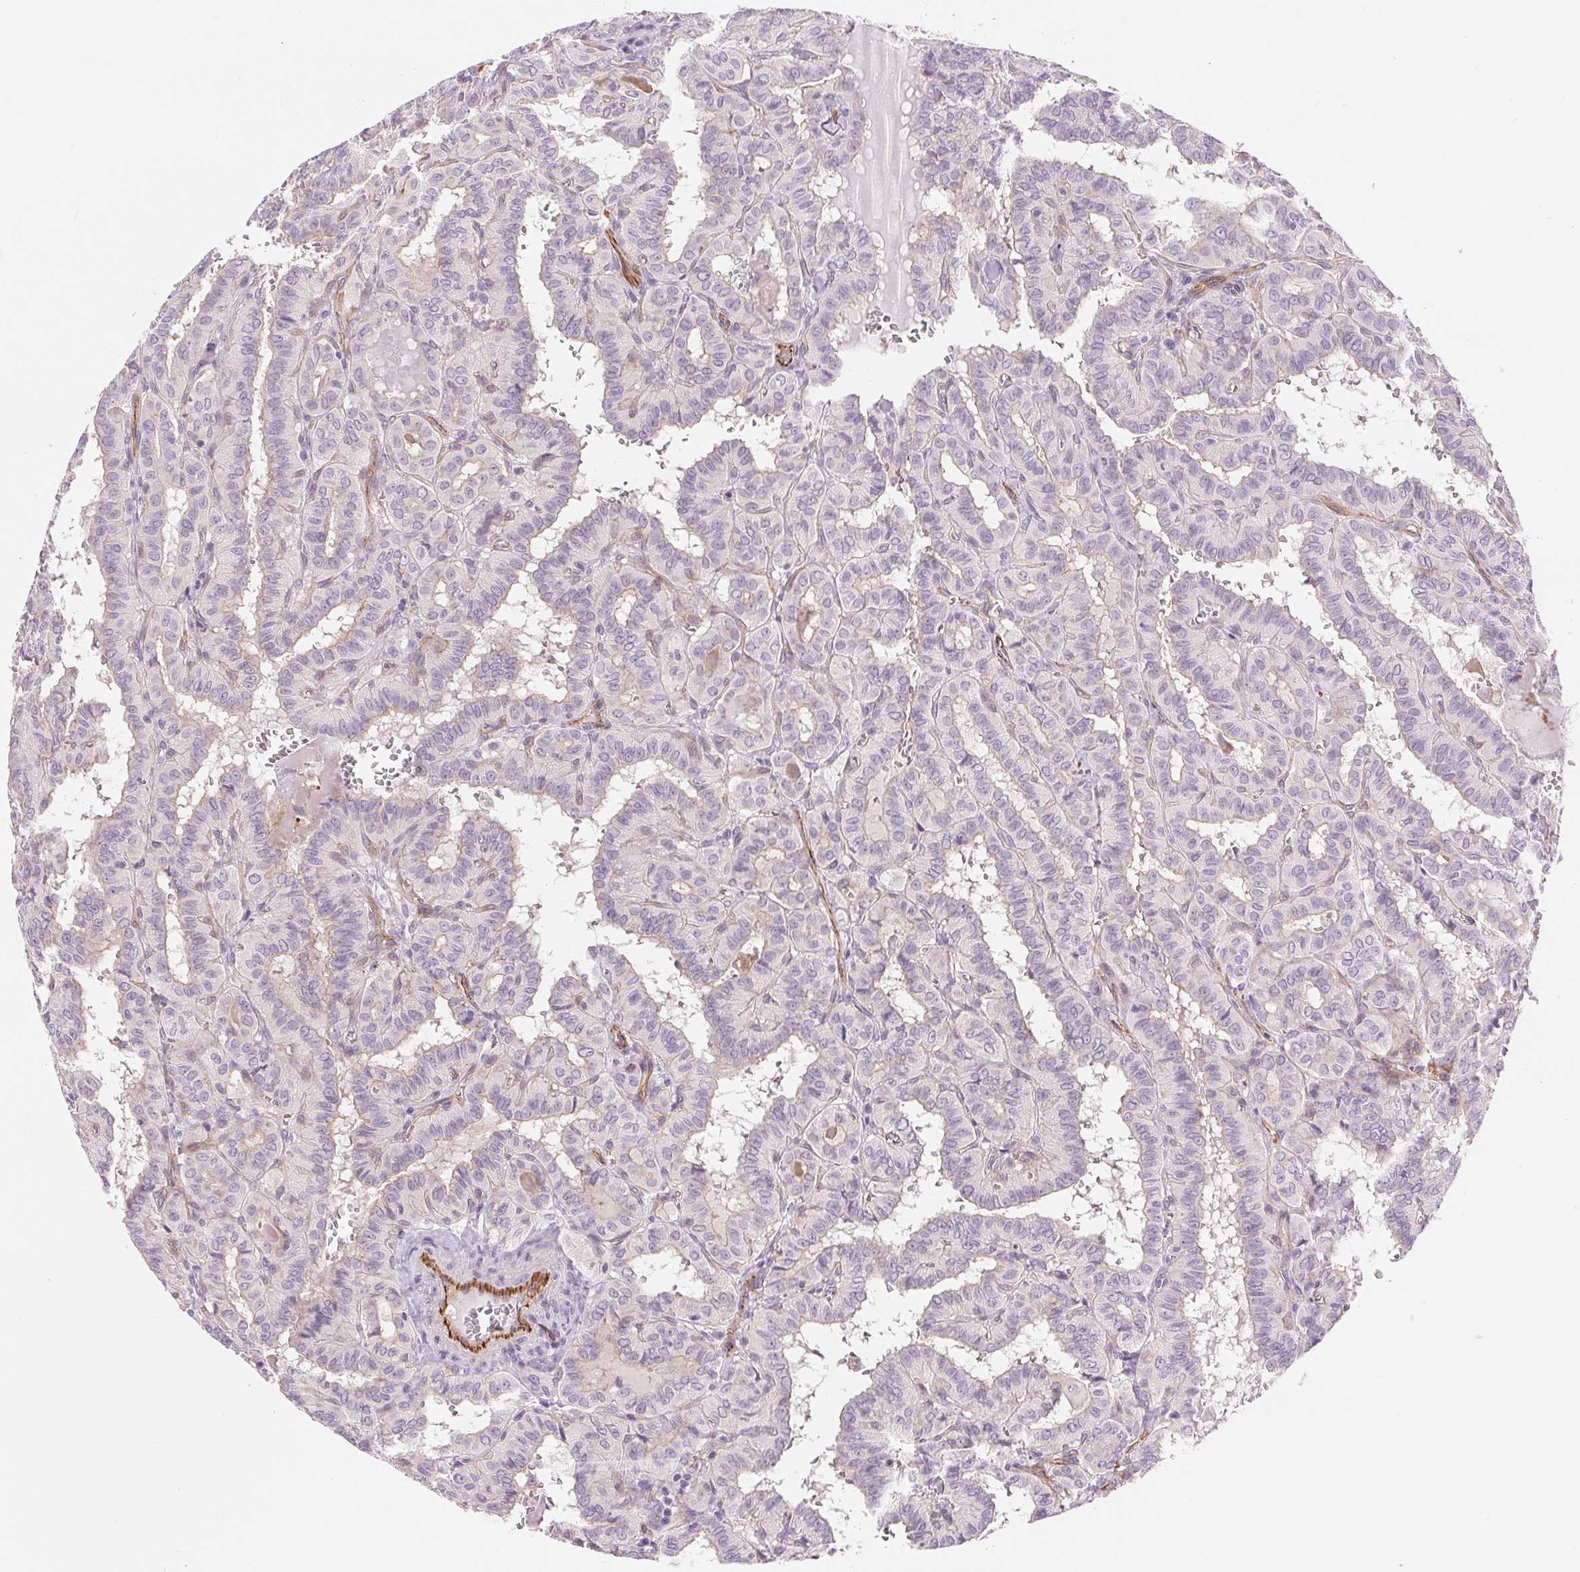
{"staining": {"intensity": "negative", "quantity": "none", "location": "none"}, "tissue": "thyroid cancer", "cell_type": "Tumor cells", "image_type": "cancer", "snomed": [{"axis": "morphology", "description": "Papillary adenocarcinoma, NOS"}, {"axis": "topography", "description": "Thyroid gland"}], "caption": "Tumor cells show no significant protein expression in thyroid papillary adenocarcinoma.", "gene": "DIXDC1", "patient": {"sex": "female", "age": 21}}